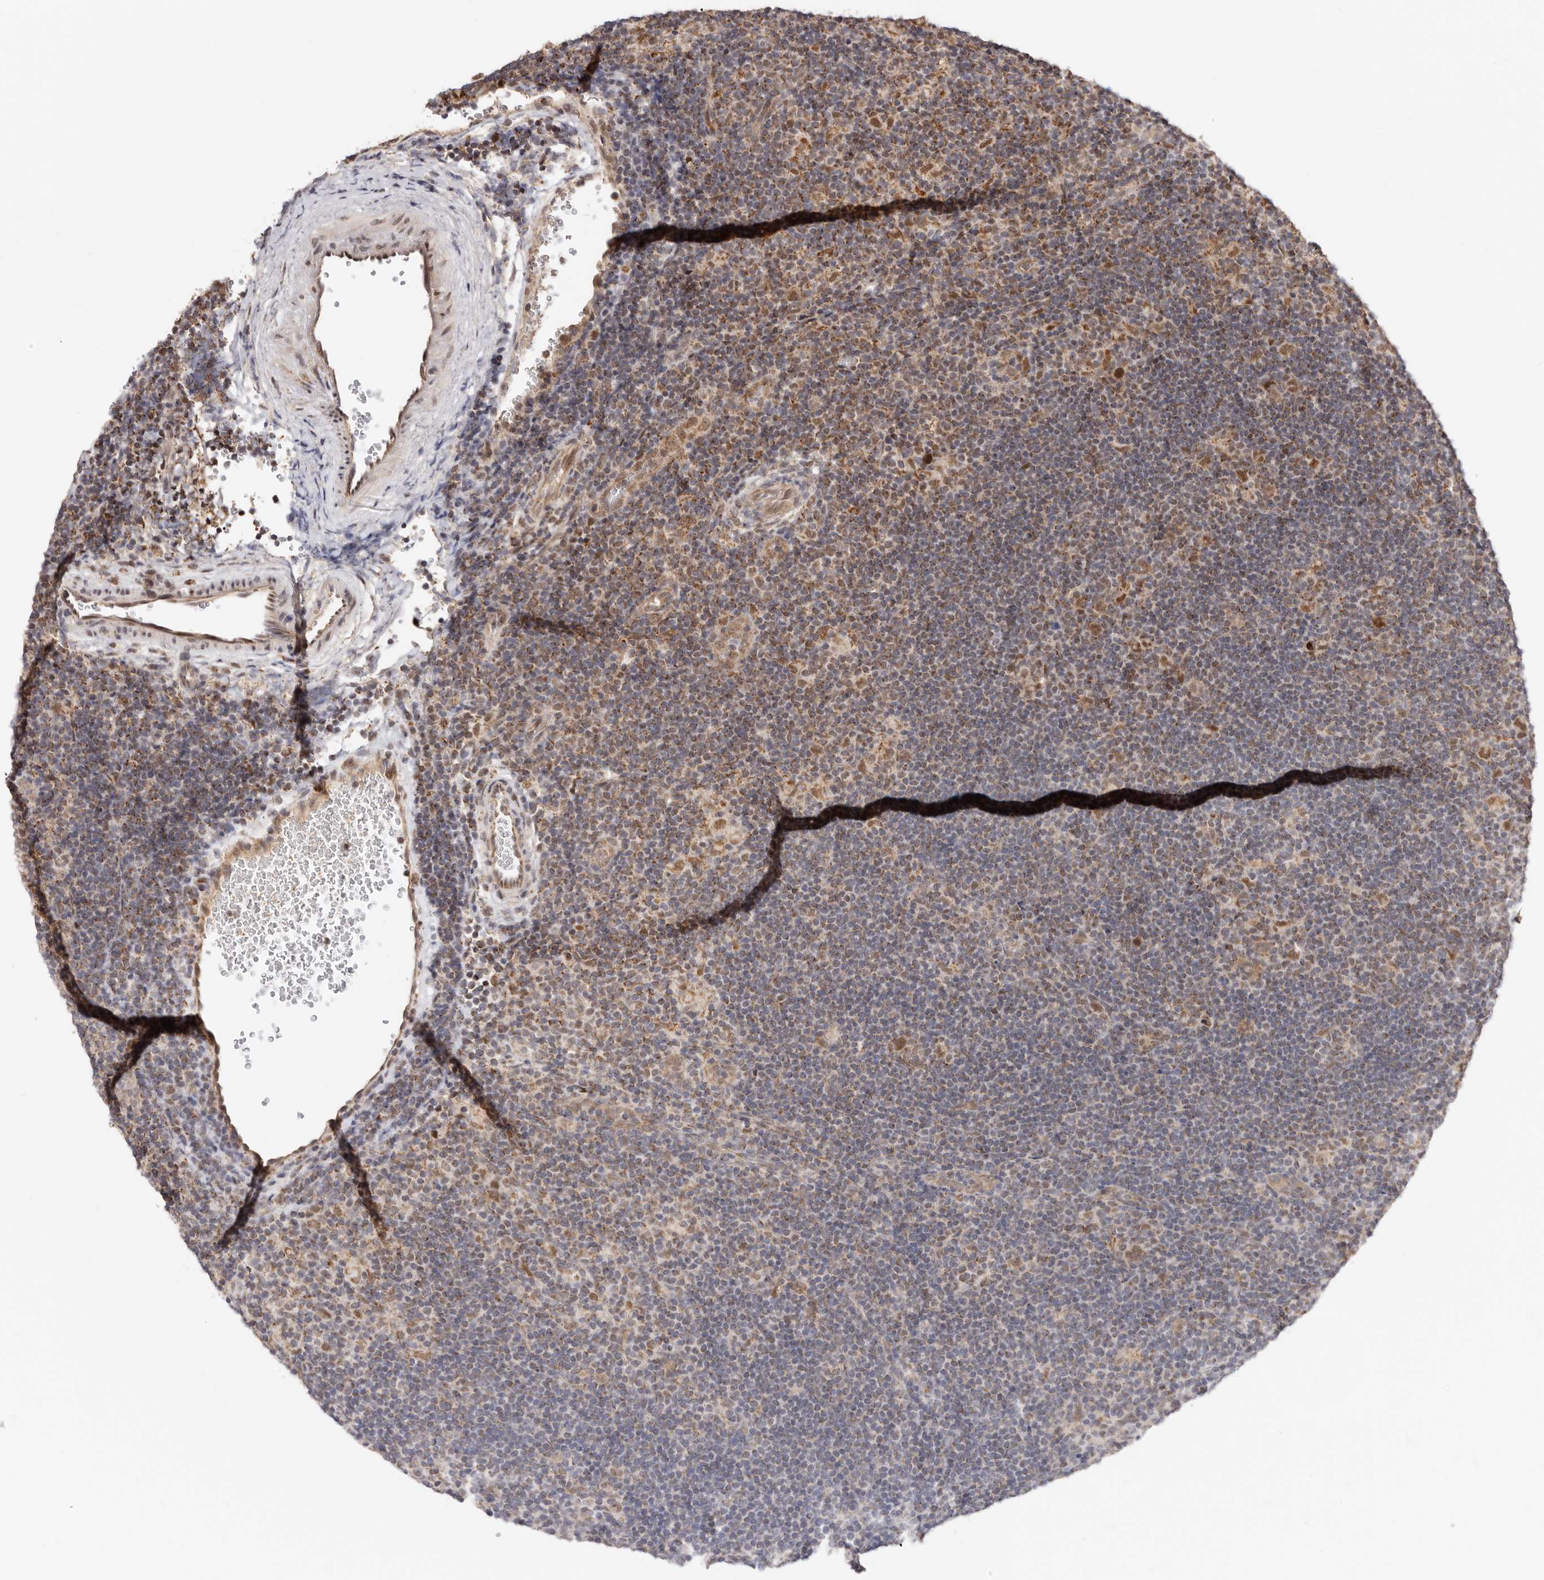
{"staining": {"intensity": "moderate", "quantity": ">75%", "location": "nuclear"}, "tissue": "lymphoma", "cell_type": "Tumor cells", "image_type": "cancer", "snomed": [{"axis": "morphology", "description": "Hodgkin's disease, NOS"}, {"axis": "topography", "description": "Lymph node"}], "caption": "The image displays a brown stain indicating the presence of a protein in the nuclear of tumor cells in lymphoma.", "gene": "SEC14L1", "patient": {"sex": "female", "age": 57}}